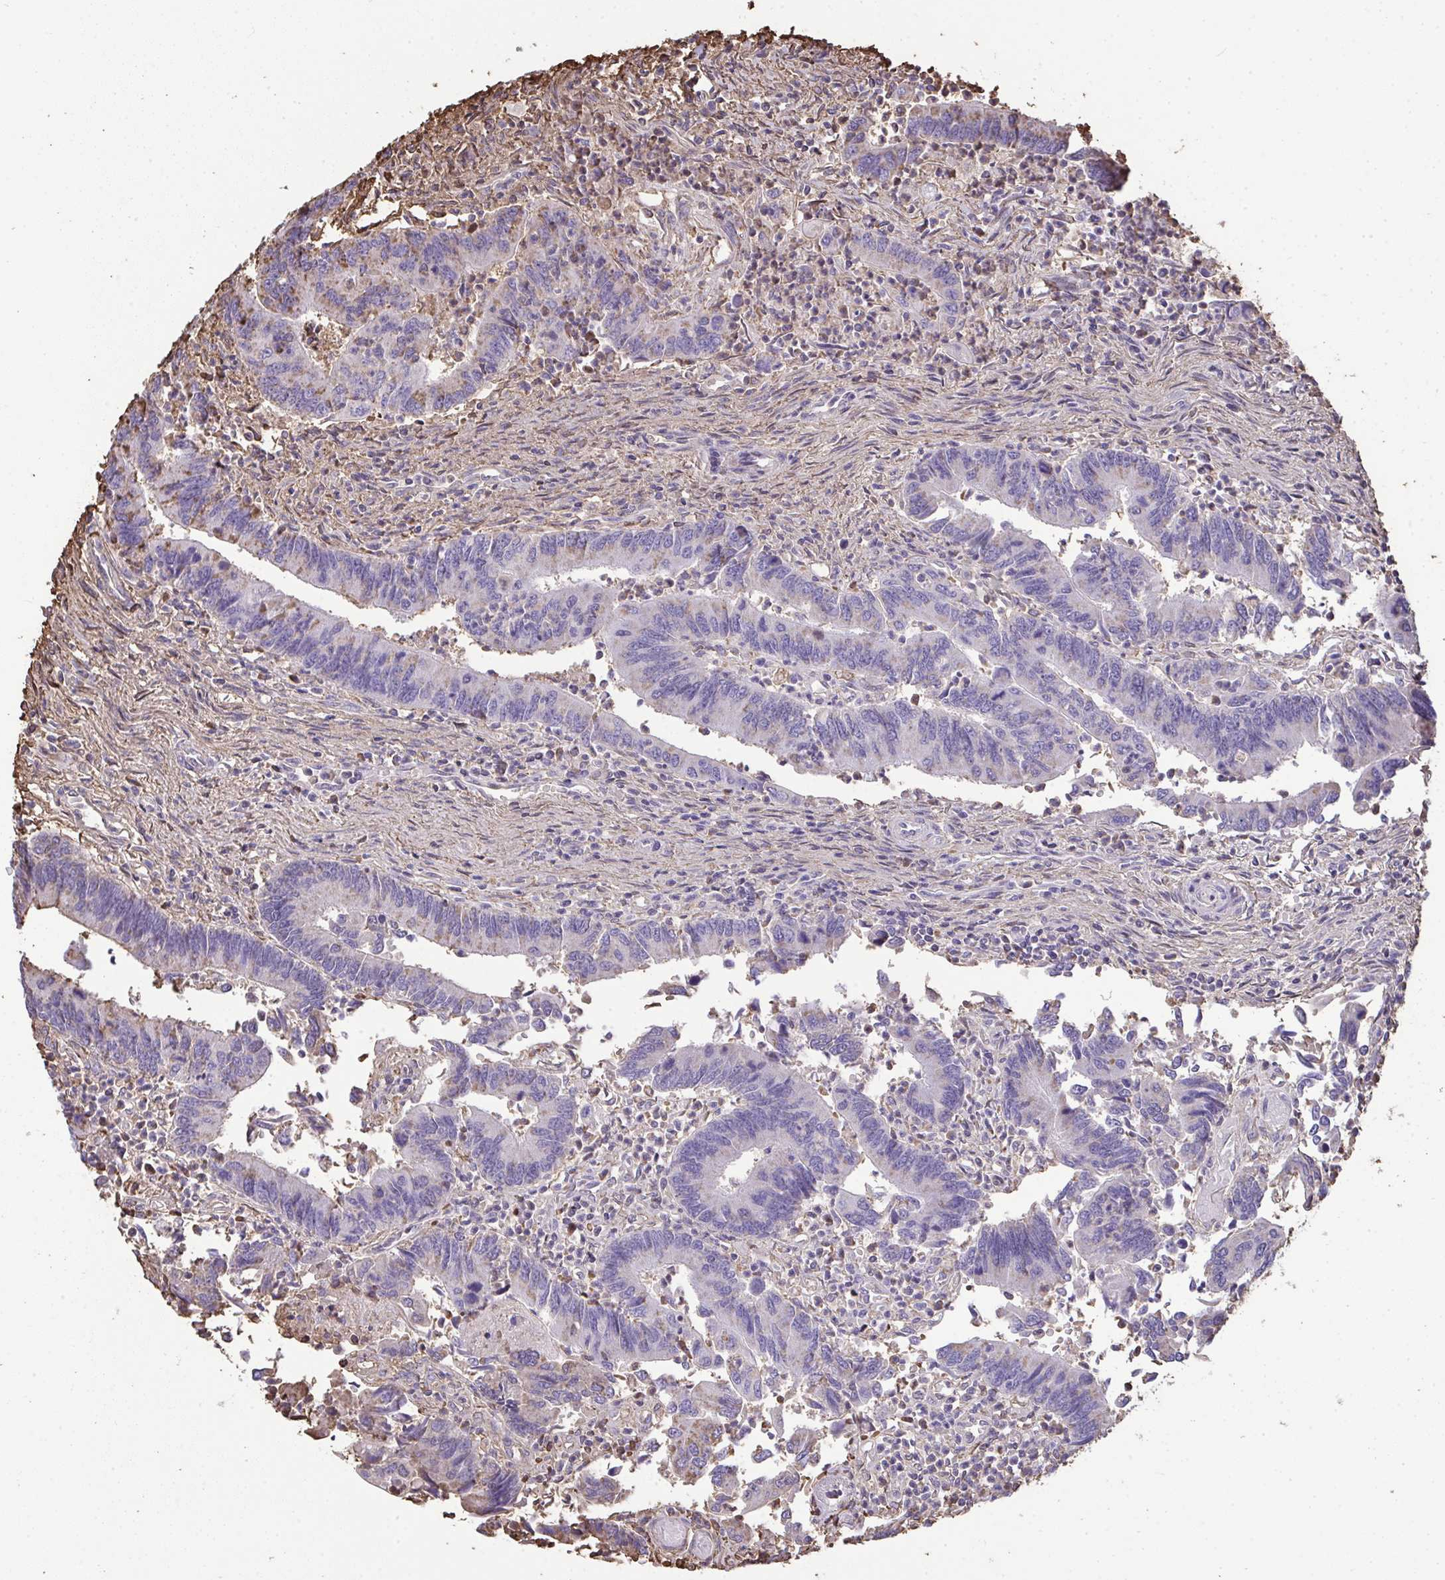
{"staining": {"intensity": "weak", "quantity": "<25%", "location": "cytoplasmic/membranous"}, "tissue": "colorectal cancer", "cell_type": "Tumor cells", "image_type": "cancer", "snomed": [{"axis": "morphology", "description": "Adenocarcinoma, NOS"}, {"axis": "topography", "description": "Colon"}], "caption": "DAB immunohistochemical staining of human colorectal adenocarcinoma displays no significant staining in tumor cells.", "gene": "ANXA5", "patient": {"sex": "female", "age": 67}}